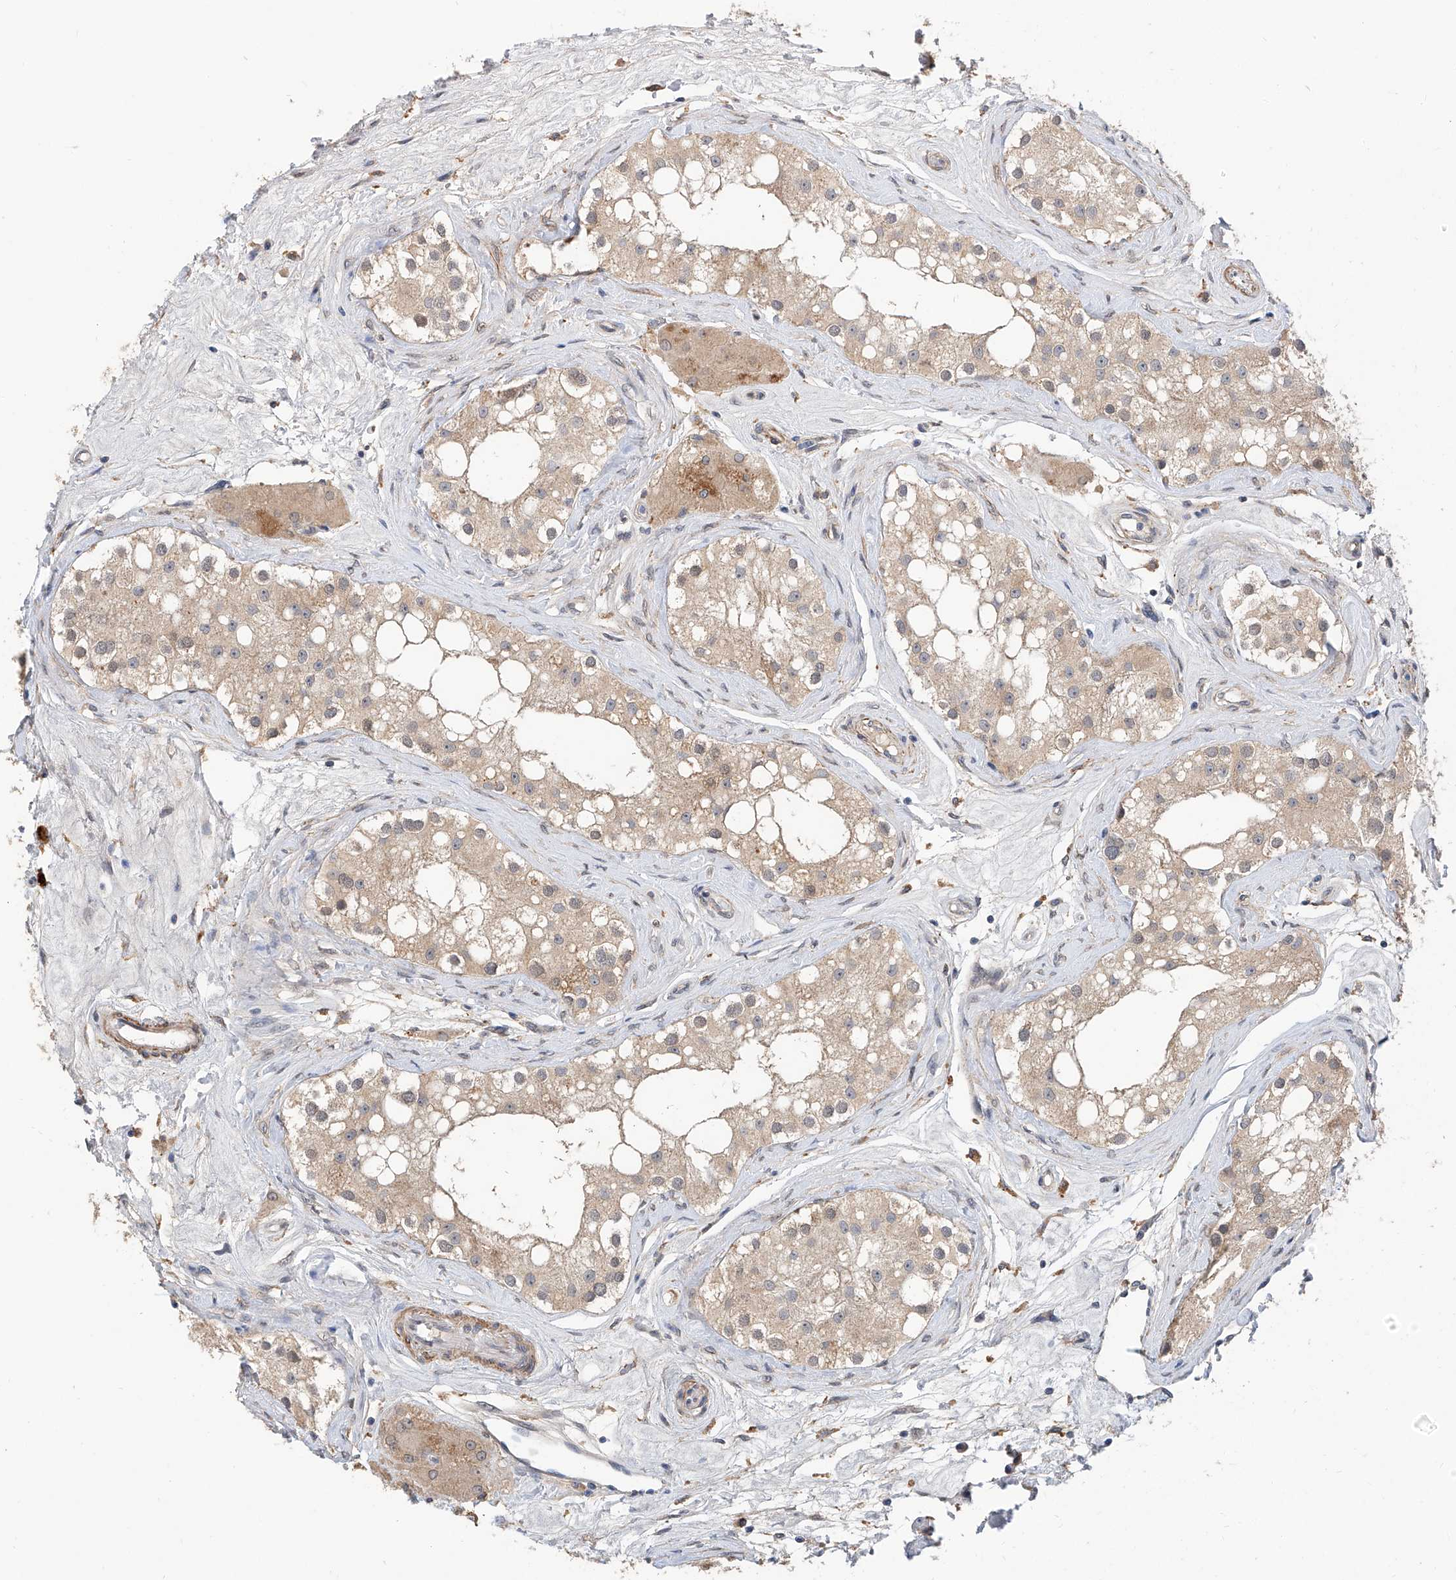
{"staining": {"intensity": "moderate", "quantity": "<25%", "location": "cytoplasmic/membranous"}, "tissue": "testis", "cell_type": "Cells in seminiferous ducts", "image_type": "normal", "snomed": [{"axis": "morphology", "description": "Normal tissue, NOS"}, {"axis": "topography", "description": "Testis"}], "caption": "Immunohistochemistry (IHC) histopathology image of unremarkable testis: human testis stained using immunohistochemistry shows low levels of moderate protein expression localized specifically in the cytoplasmic/membranous of cells in seminiferous ducts, appearing as a cytoplasmic/membranous brown color.", "gene": "MAGEE2", "patient": {"sex": "male", "age": 84}}